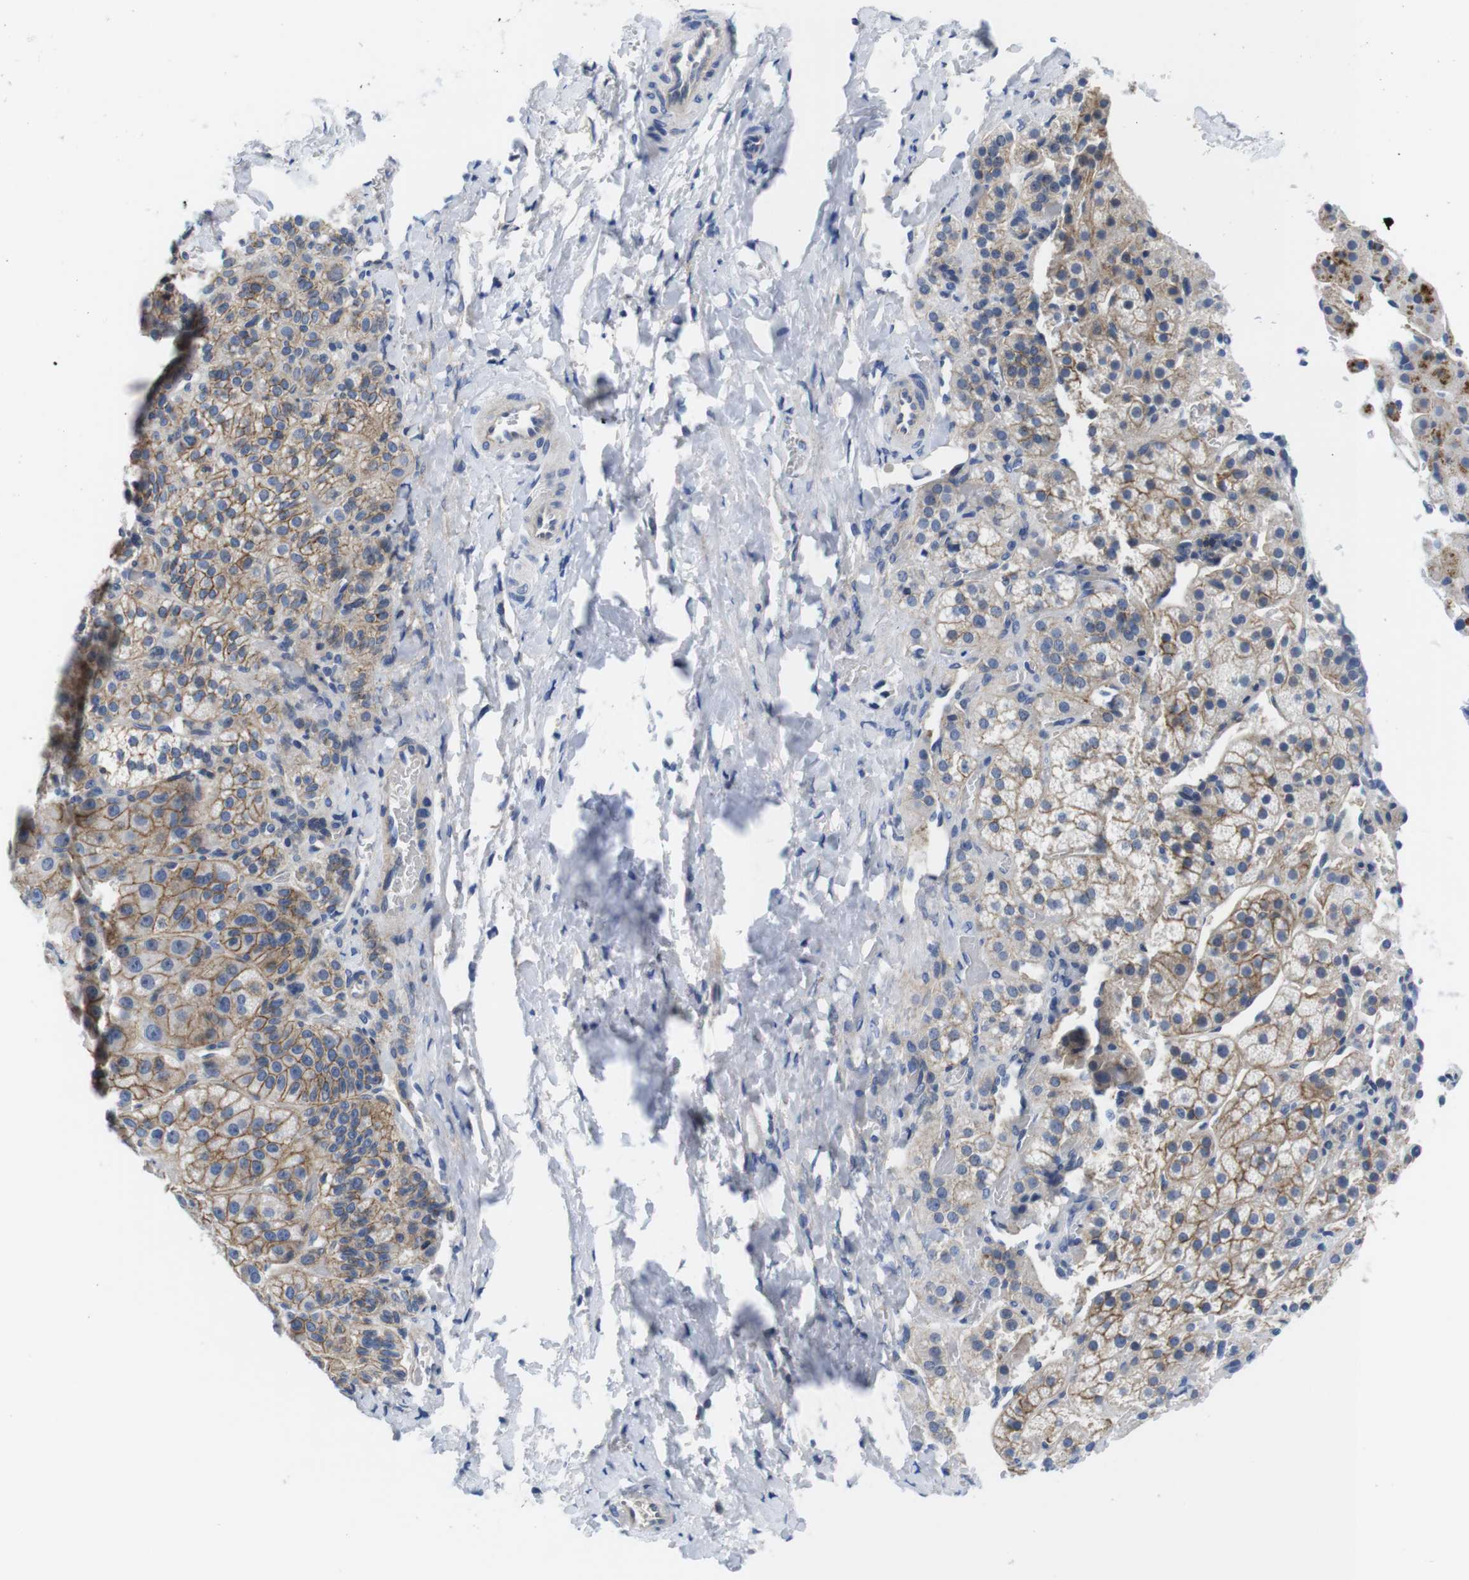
{"staining": {"intensity": "moderate", "quantity": "25%-75%", "location": "cytoplasmic/membranous"}, "tissue": "adrenal gland", "cell_type": "Glandular cells", "image_type": "normal", "snomed": [{"axis": "morphology", "description": "Normal tissue, NOS"}, {"axis": "topography", "description": "Adrenal gland"}], "caption": "IHC histopathology image of unremarkable human adrenal gland stained for a protein (brown), which demonstrates medium levels of moderate cytoplasmic/membranous positivity in about 25%-75% of glandular cells.", "gene": "SCRIB", "patient": {"sex": "female", "age": 57}}